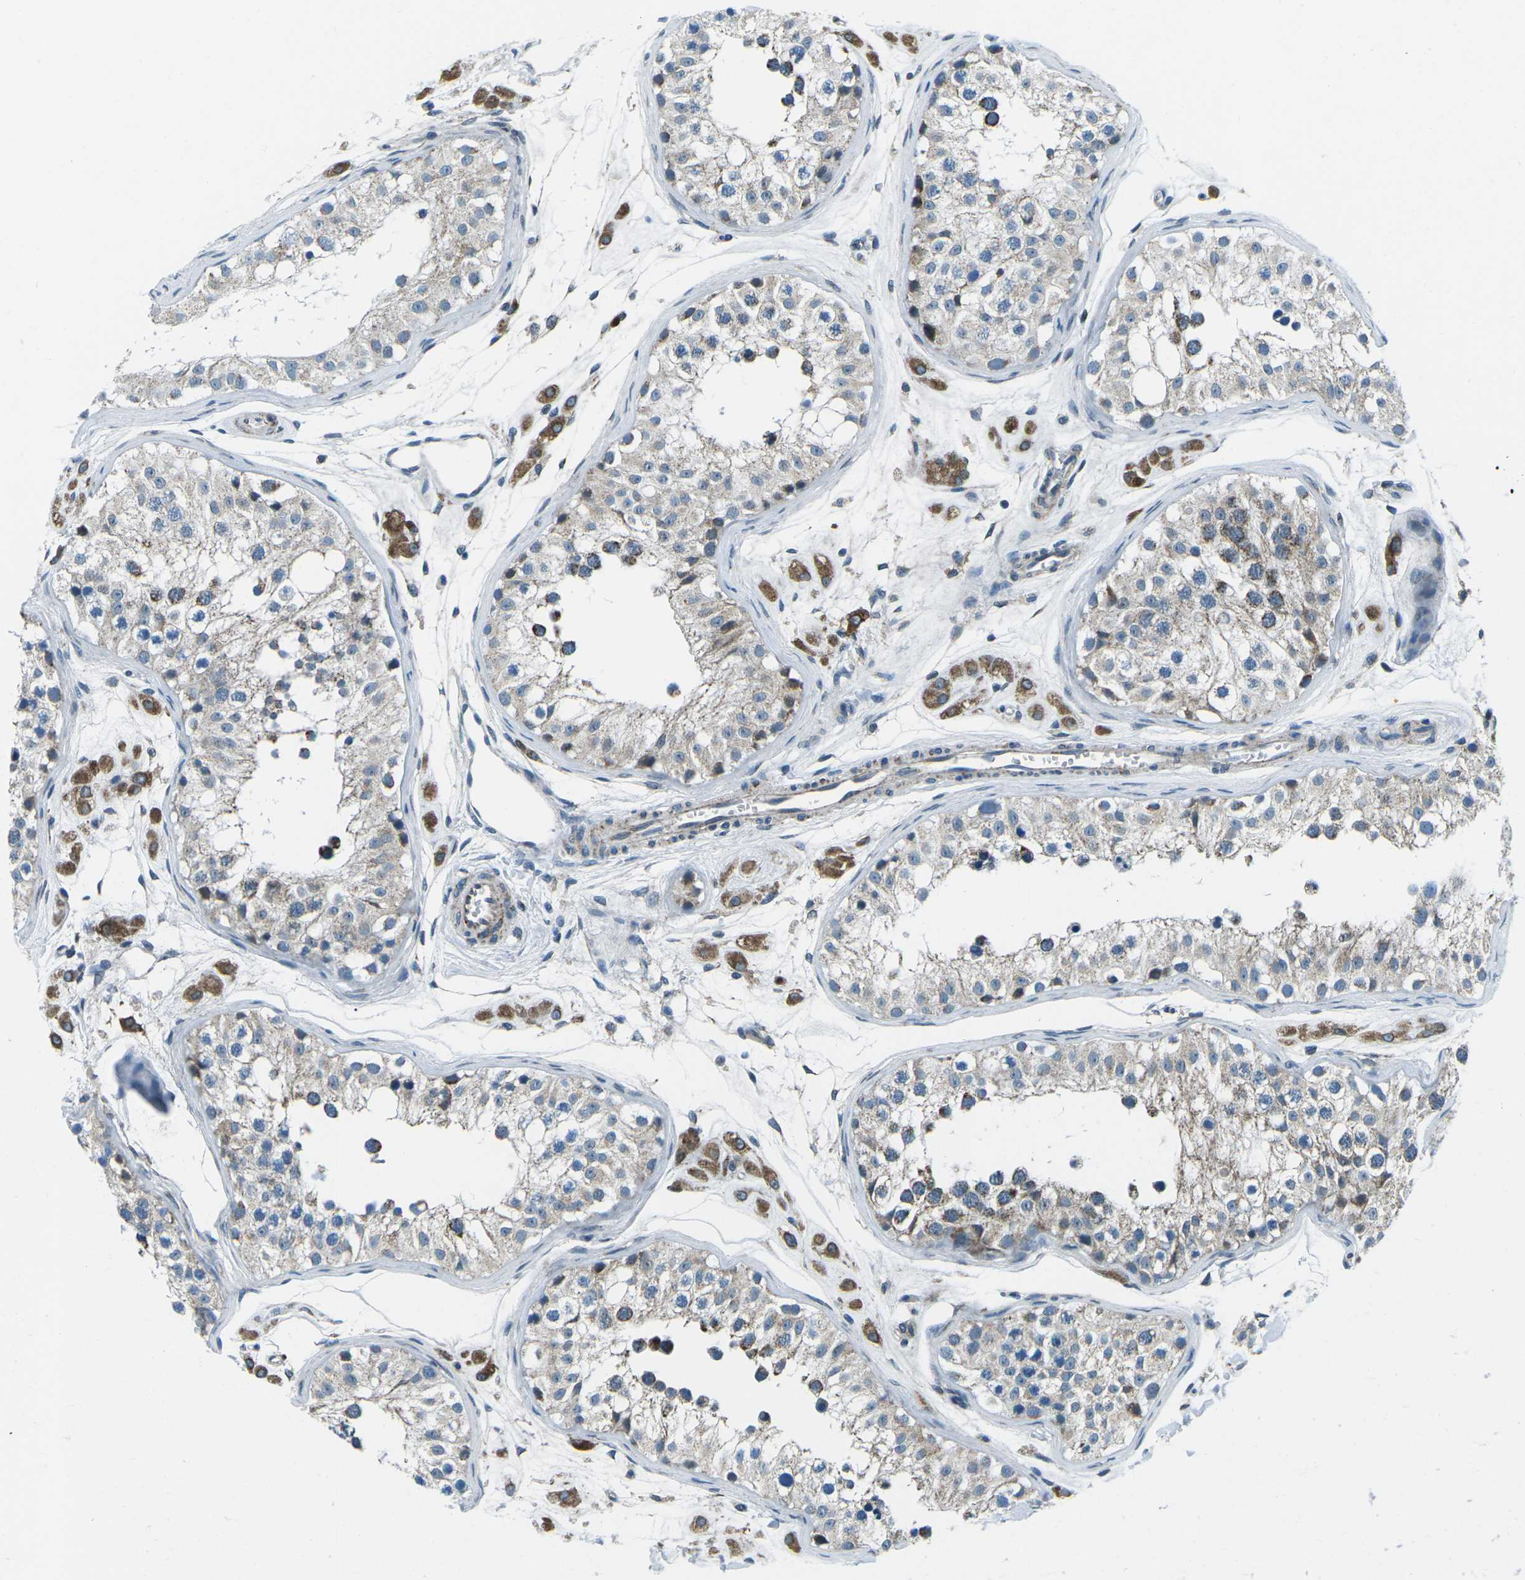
{"staining": {"intensity": "strong", "quantity": "<25%", "location": "cytoplasmic/membranous"}, "tissue": "testis", "cell_type": "Cells in seminiferous ducts", "image_type": "normal", "snomed": [{"axis": "morphology", "description": "Normal tissue, NOS"}, {"axis": "morphology", "description": "Adenocarcinoma, metastatic, NOS"}, {"axis": "topography", "description": "Testis"}], "caption": "A brown stain shows strong cytoplasmic/membranous positivity of a protein in cells in seminiferous ducts of unremarkable human testis.", "gene": "RFESD", "patient": {"sex": "male", "age": 26}}